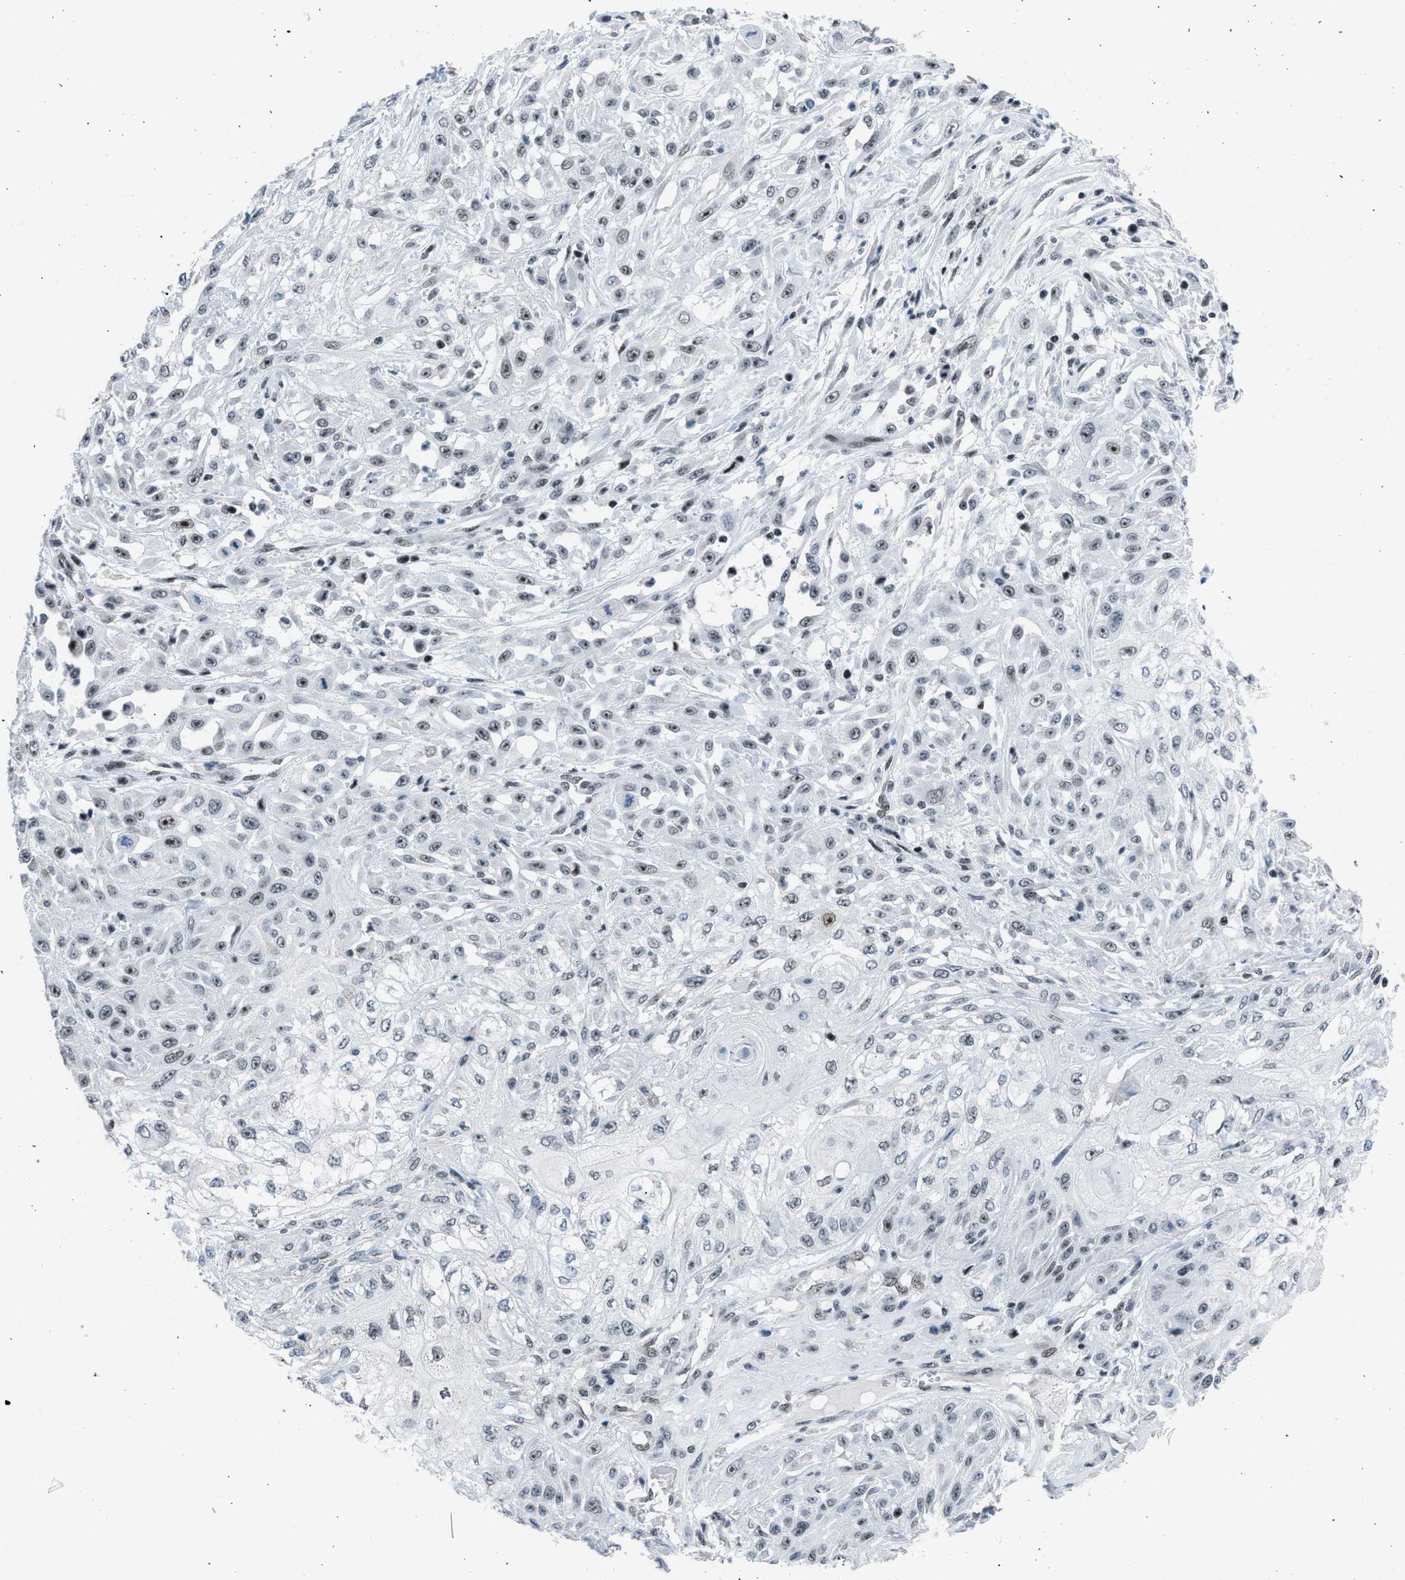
{"staining": {"intensity": "weak", "quantity": "25%-75%", "location": "nuclear"}, "tissue": "skin cancer", "cell_type": "Tumor cells", "image_type": "cancer", "snomed": [{"axis": "morphology", "description": "Squamous cell carcinoma, NOS"}, {"axis": "morphology", "description": "Squamous cell carcinoma, metastatic, NOS"}, {"axis": "topography", "description": "Skin"}, {"axis": "topography", "description": "Lymph node"}], "caption": "Skin cancer stained with a protein marker reveals weak staining in tumor cells.", "gene": "TERF2IP", "patient": {"sex": "male", "age": 75}}